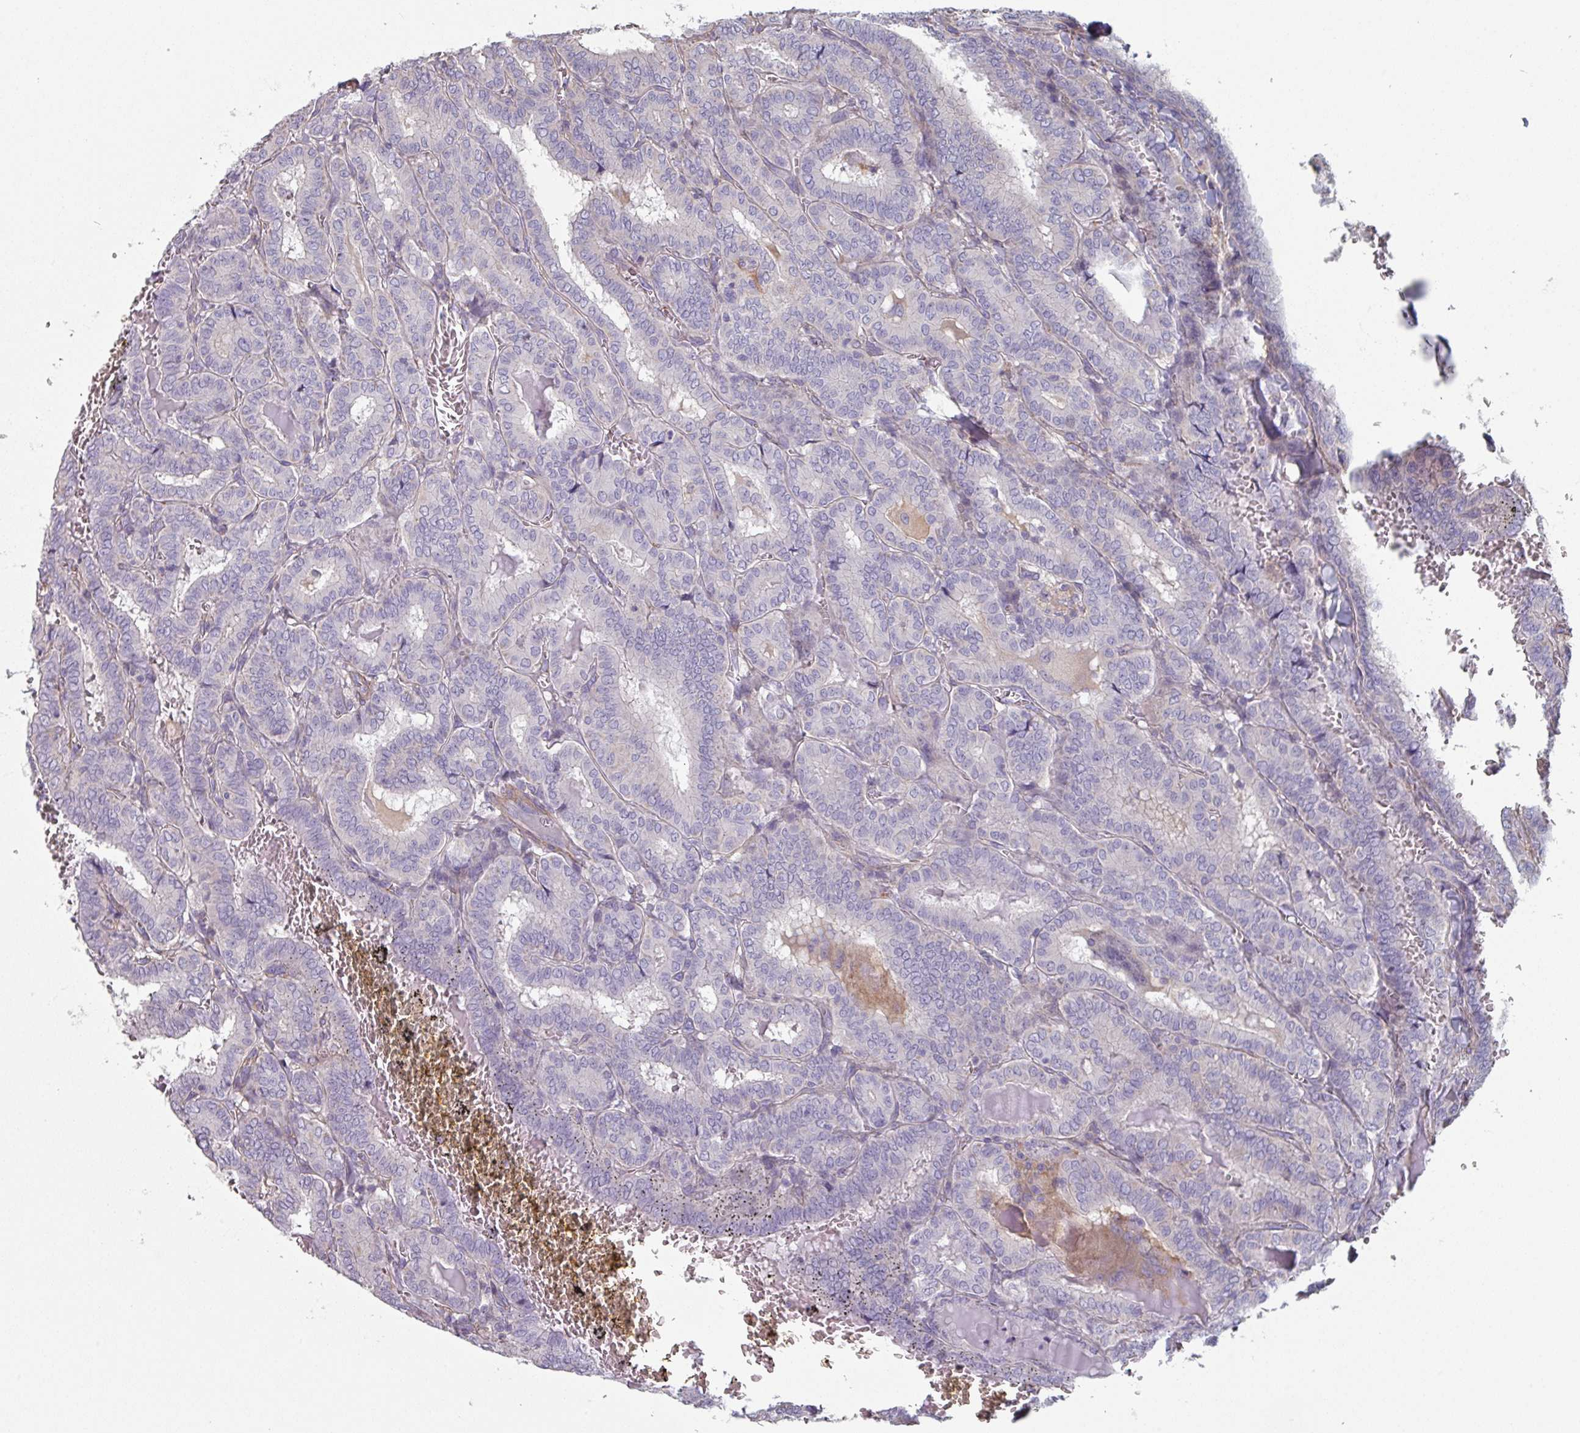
{"staining": {"intensity": "negative", "quantity": "none", "location": "none"}, "tissue": "thyroid cancer", "cell_type": "Tumor cells", "image_type": "cancer", "snomed": [{"axis": "morphology", "description": "Papillary adenocarcinoma, NOS"}, {"axis": "topography", "description": "Thyroid gland"}], "caption": "IHC micrograph of papillary adenocarcinoma (thyroid) stained for a protein (brown), which reveals no positivity in tumor cells.", "gene": "GSTA4", "patient": {"sex": "female", "age": 72}}